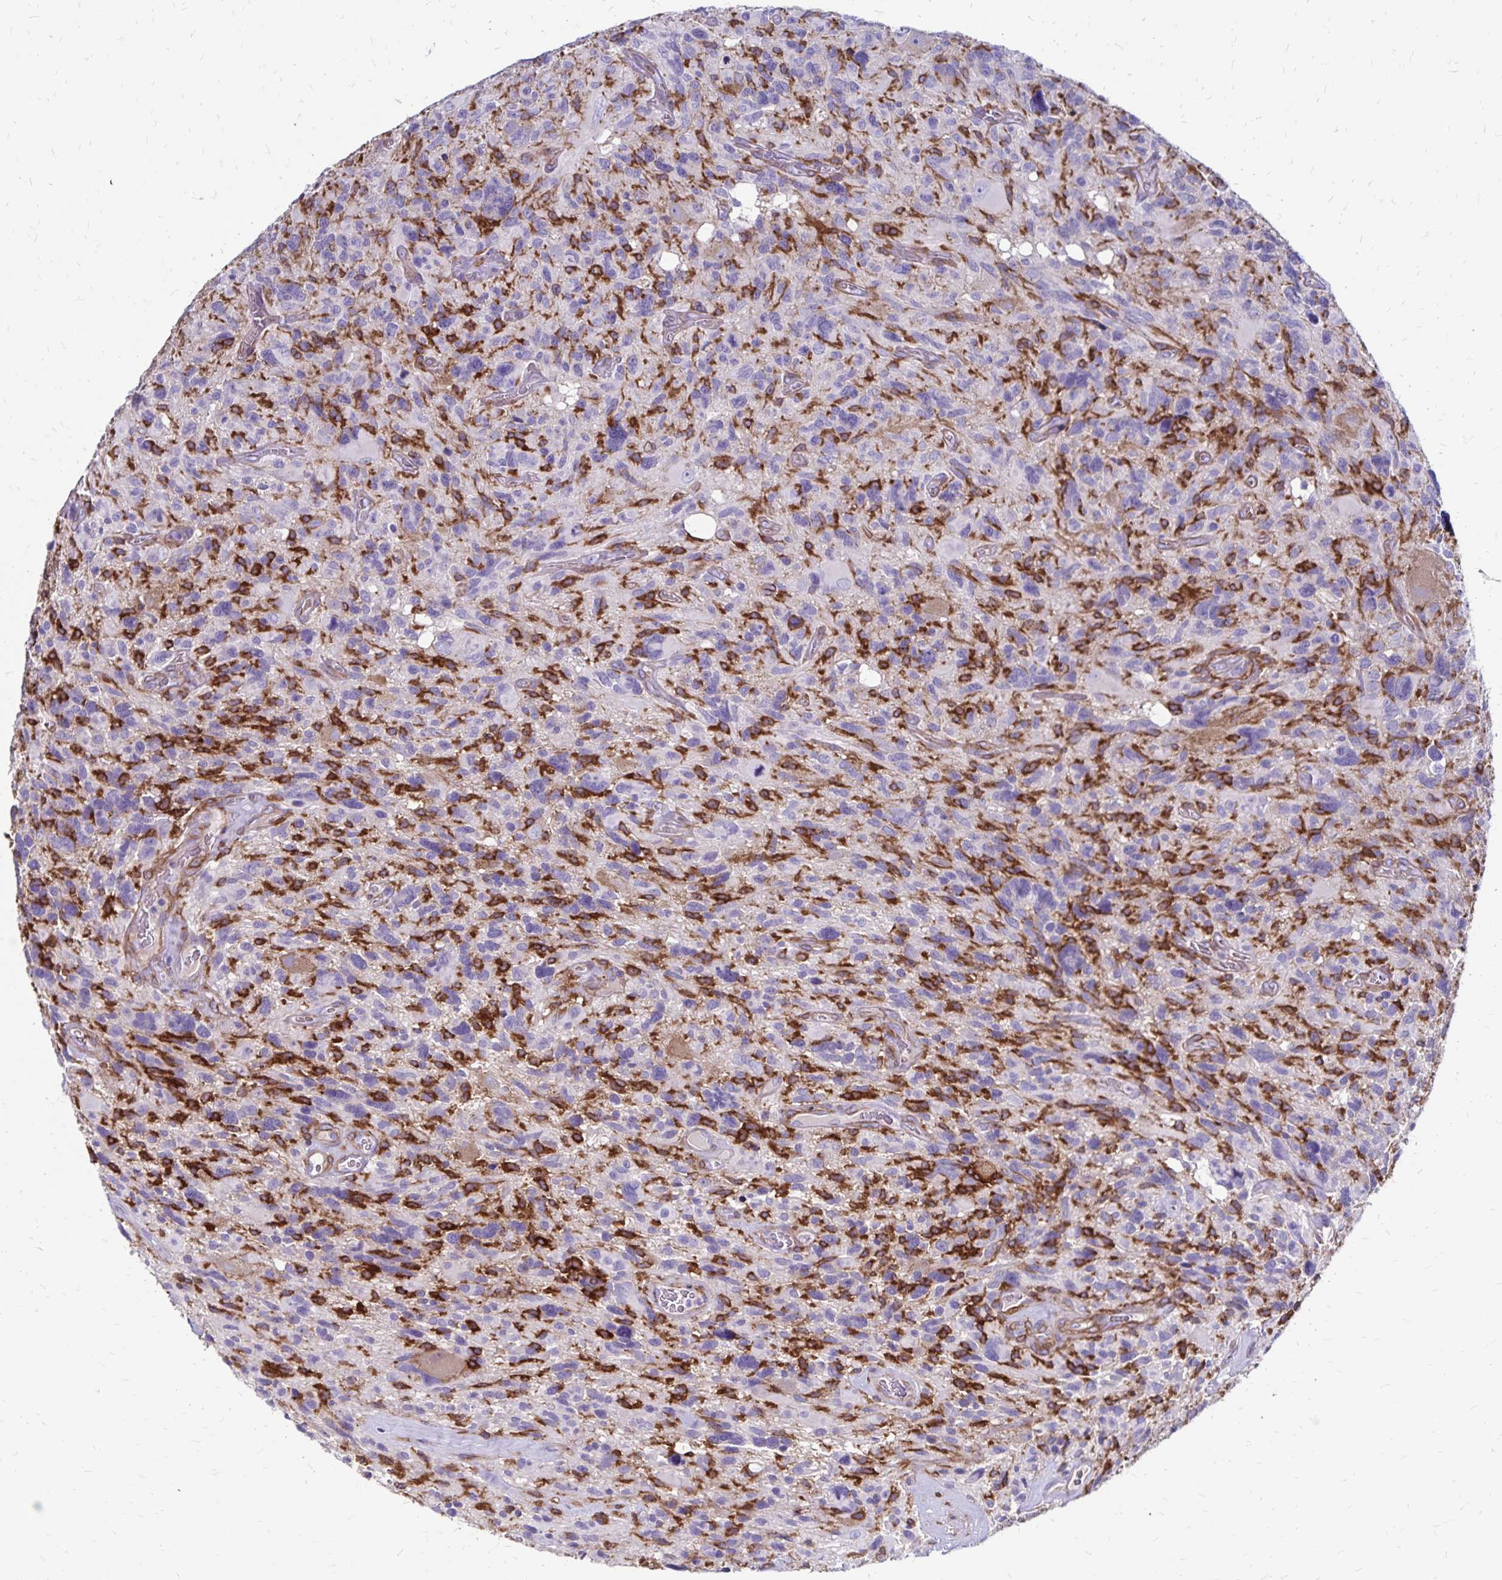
{"staining": {"intensity": "strong", "quantity": "<25%", "location": "cytoplasmic/membranous"}, "tissue": "glioma", "cell_type": "Tumor cells", "image_type": "cancer", "snomed": [{"axis": "morphology", "description": "Glioma, malignant, High grade"}, {"axis": "topography", "description": "Brain"}], "caption": "A brown stain highlights strong cytoplasmic/membranous expression of a protein in high-grade glioma (malignant) tumor cells.", "gene": "TNS3", "patient": {"sex": "male", "age": 49}}